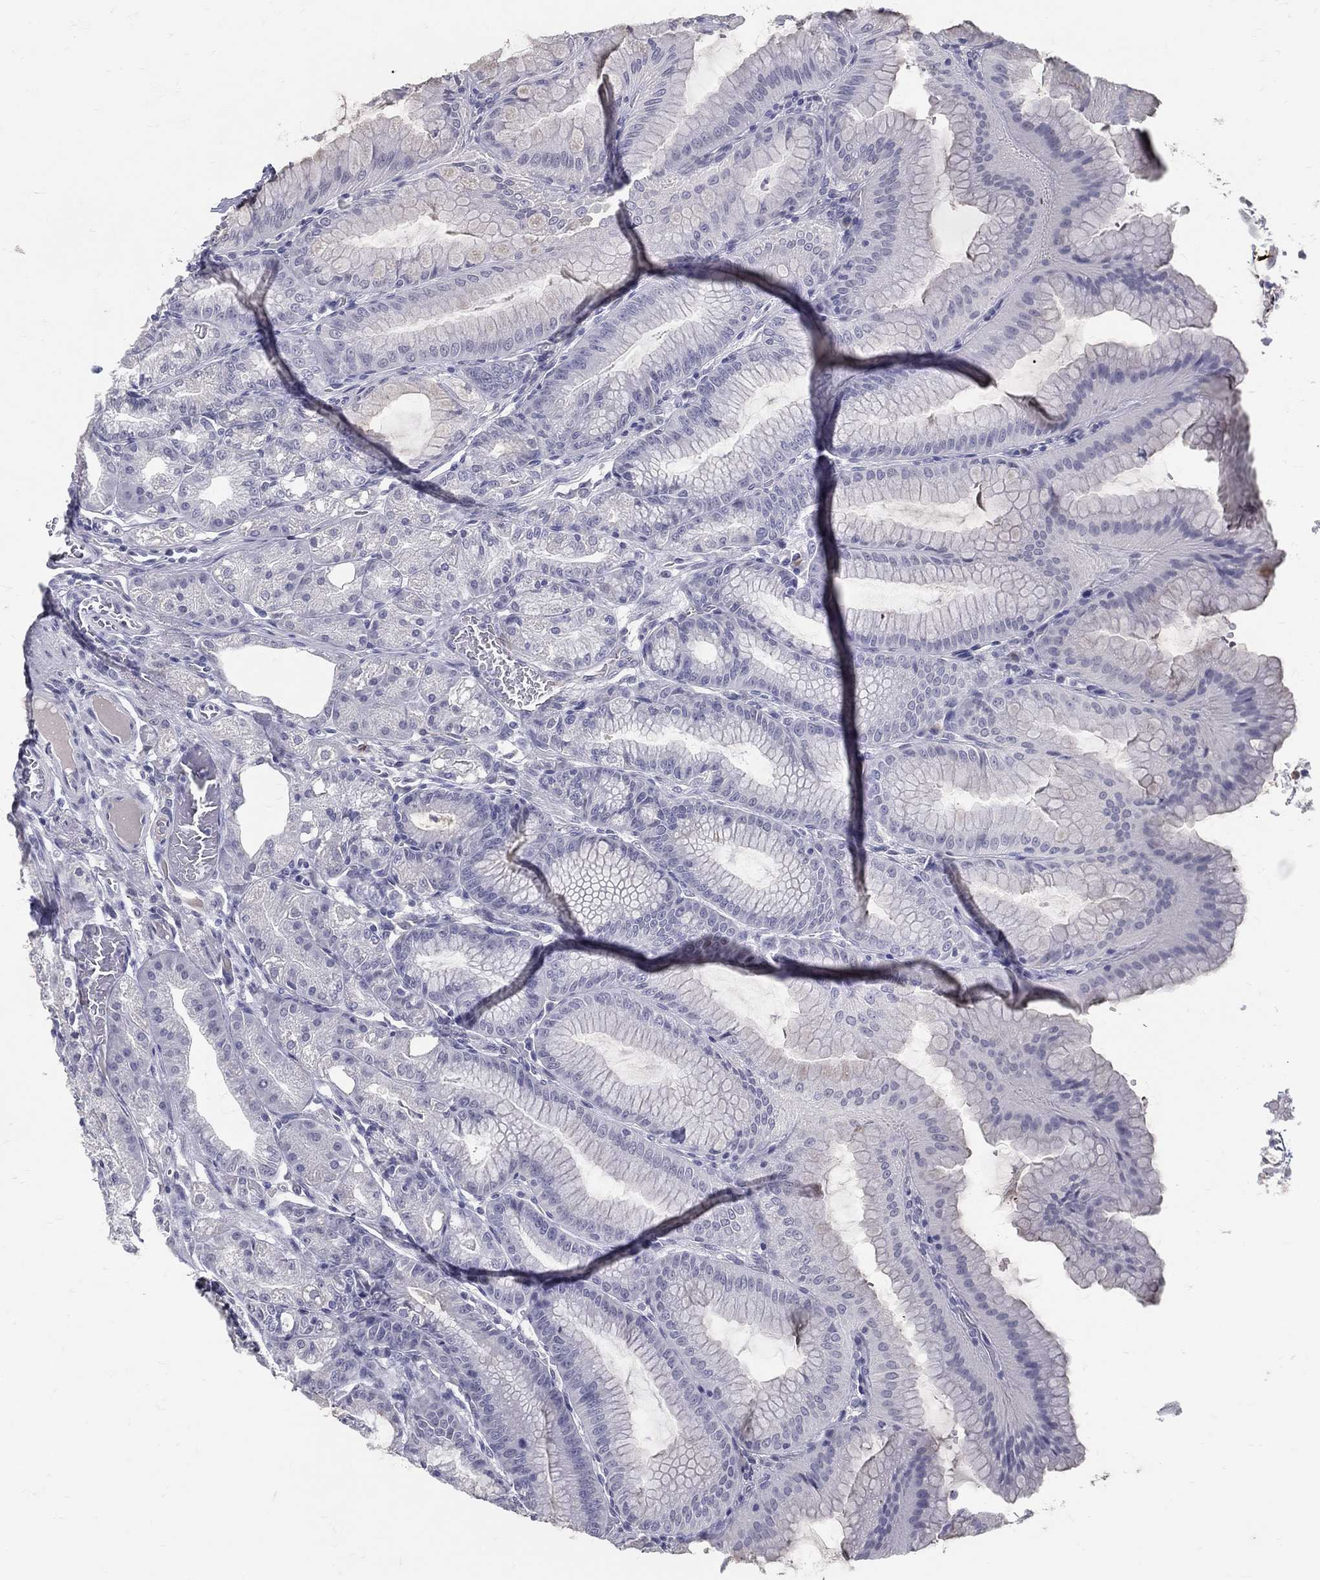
{"staining": {"intensity": "negative", "quantity": "none", "location": "none"}, "tissue": "stomach", "cell_type": "Glandular cells", "image_type": "normal", "snomed": [{"axis": "morphology", "description": "Normal tissue, NOS"}, {"axis": "topography", "description": "Stomach"}], "caption": "A micrograph of stomach stained for a protein demonstrates no brown staining in glandular cells. (DAB immunohistochemistry (IHC) visualized using brightfield microscopy, high magnification).", "gene": "ACE2", "patient": {"sex": "male", "age": 71}}